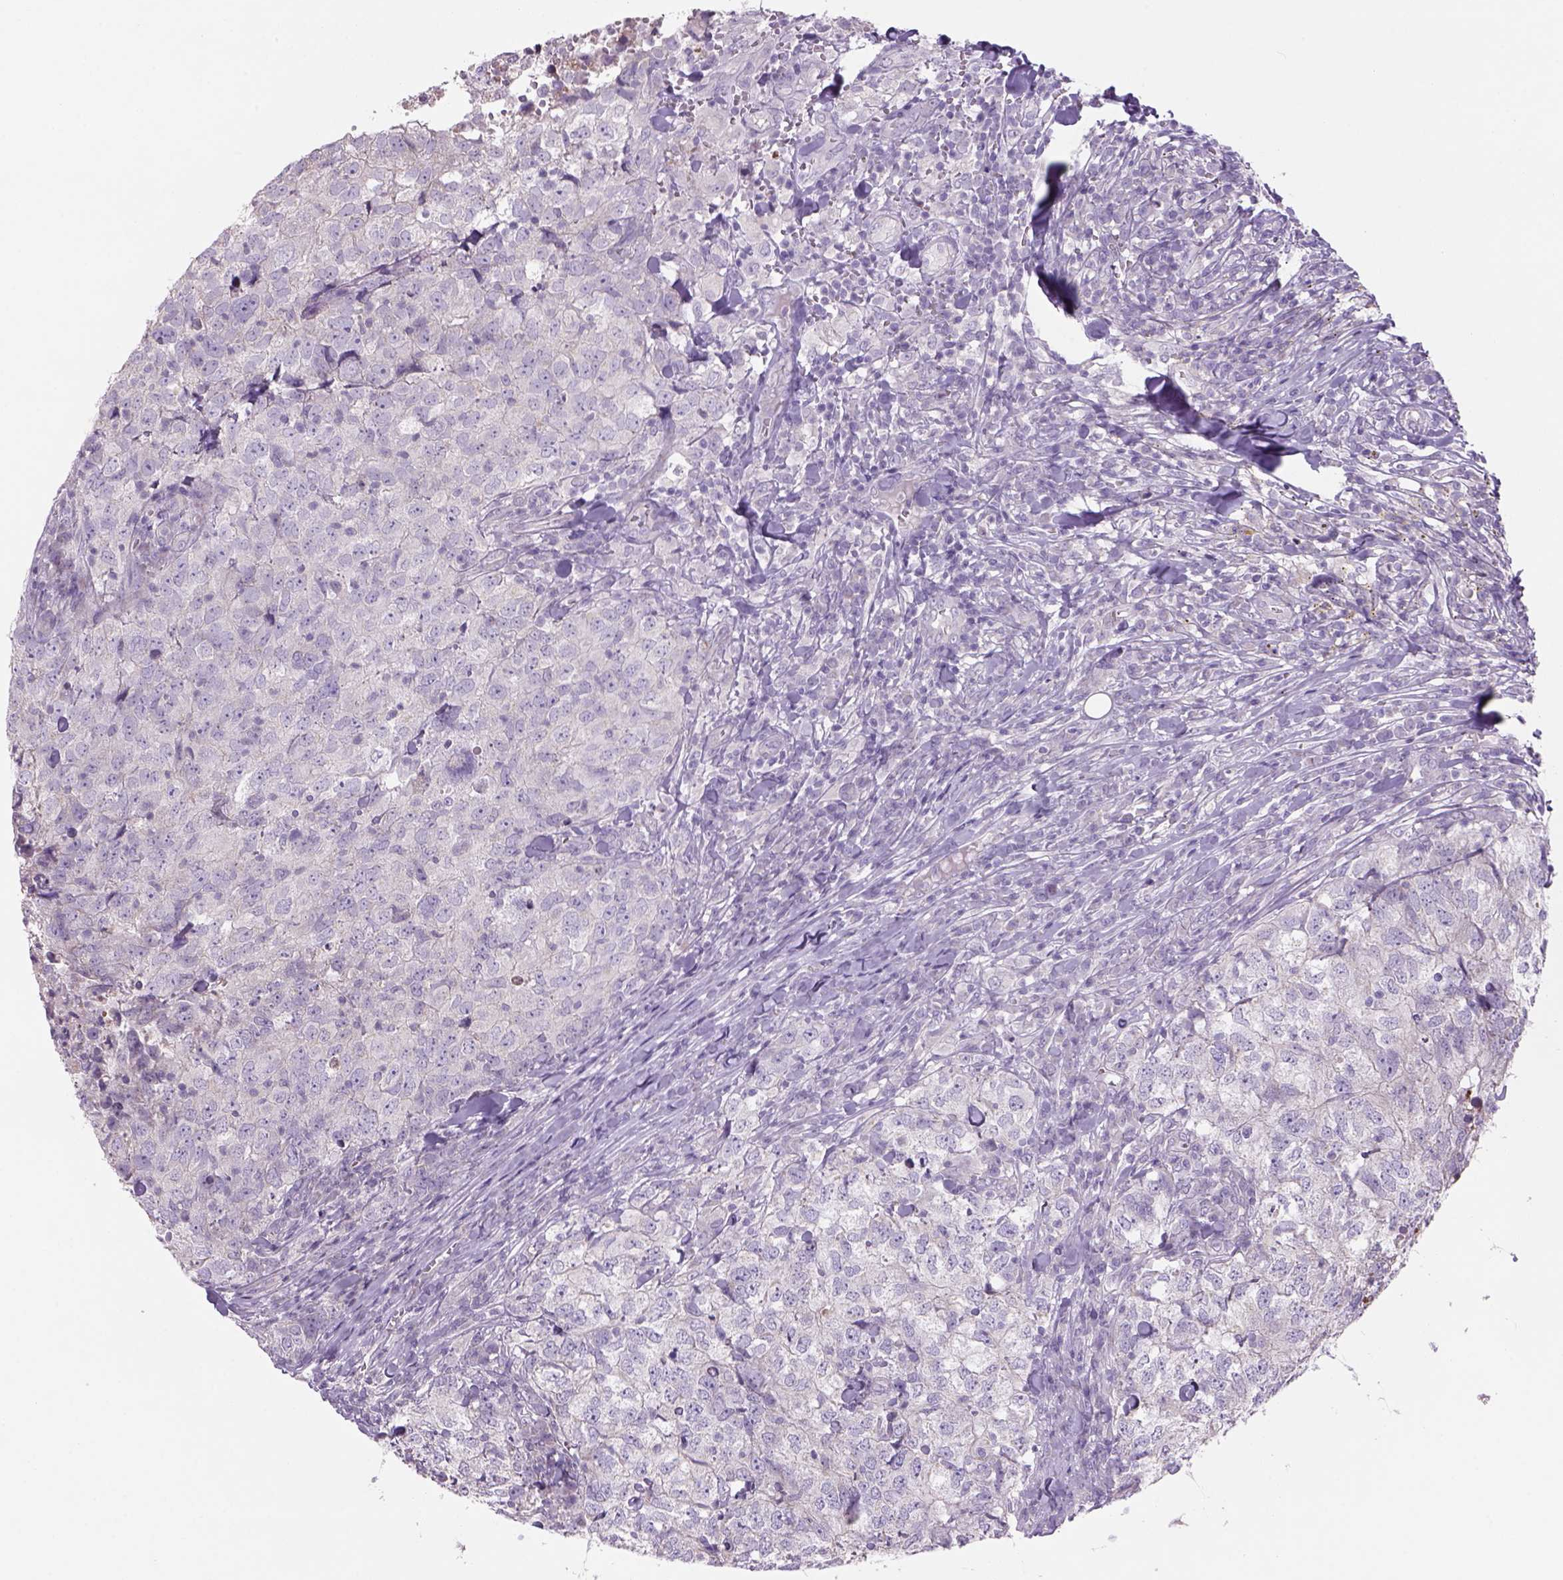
{"staining": {"intensity": "negative", "quantity": "none", "location": "none"}, "tissue": "breast cancer", "cell_type": "Tumor cells", "image_type": "cancer", "snomed": [{"axis": "morphology", "description": "Duct carcinoma"}, {"axis": "topography", "description": "Breast"}], "caption": "The micrograph exhibits no staining of tumor cells in invasive ductal carcinoma (breast). (Brightfield microscopy of DAB (3,3'-diaminobenzidine) immunohistochemistry (IHC) at high magnification).", "gene": "ADGRV1", "patient": {"sex": "female", "age": 30}}